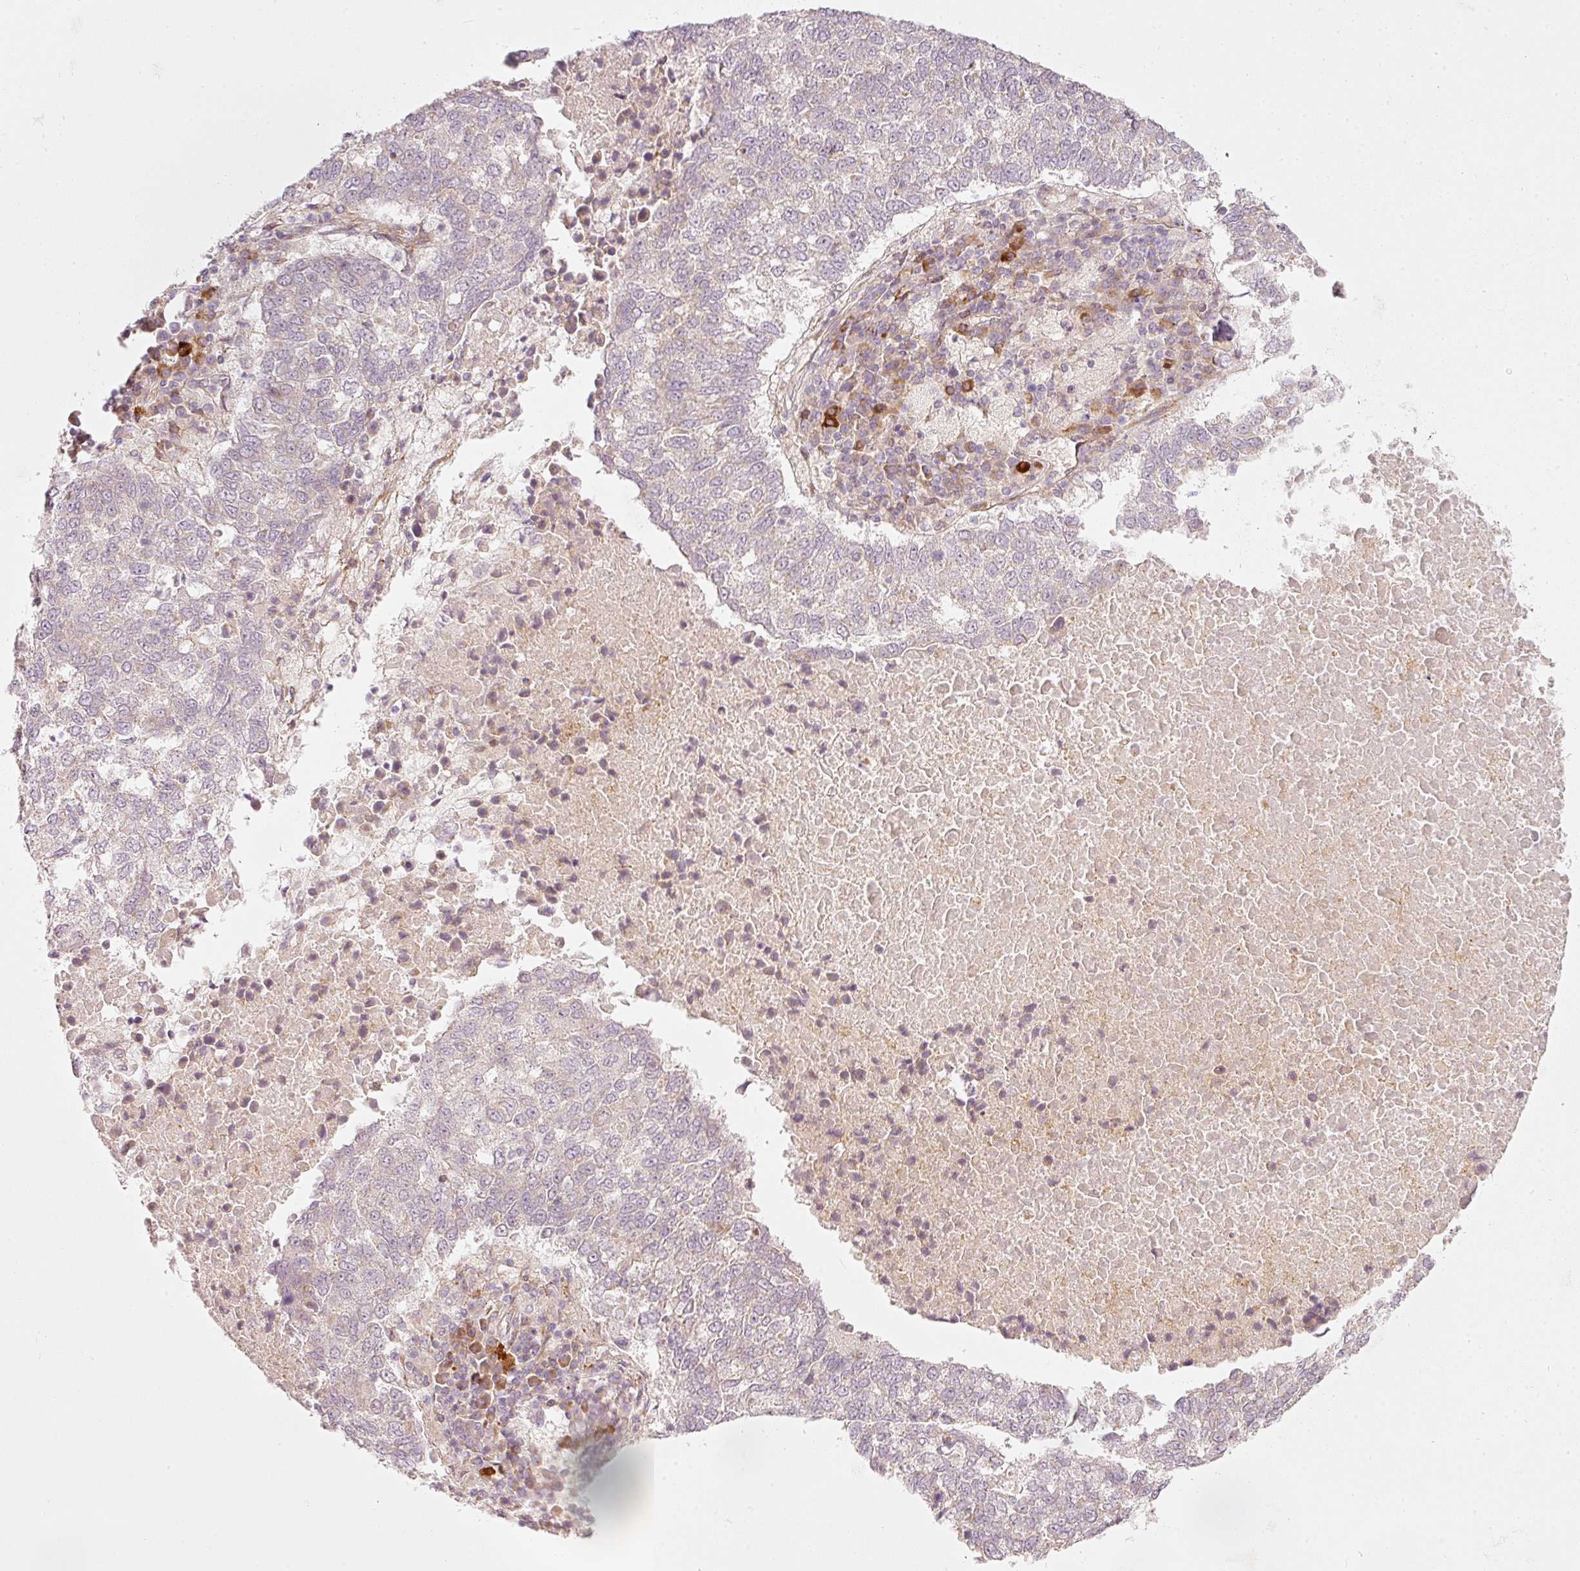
{"staining": {"intensity": "negative", "quantity": "none", "location": "none"}, "tissue": "lung cancer", "cell_type": "Tumor cells", "image_type": "cancer", "snomed": [{"axis": "morphology", "description": "Squamous cell carcinoma, NOS"}, {"axis": "topography", "description": "Lung"}], "caption": "Tumor cells show no significant staining in lung cancer. (DAB immunohistochemistry, high magnification).", "gene": "KCNQ1", "patient": {"sex": "male", "age": 73}}